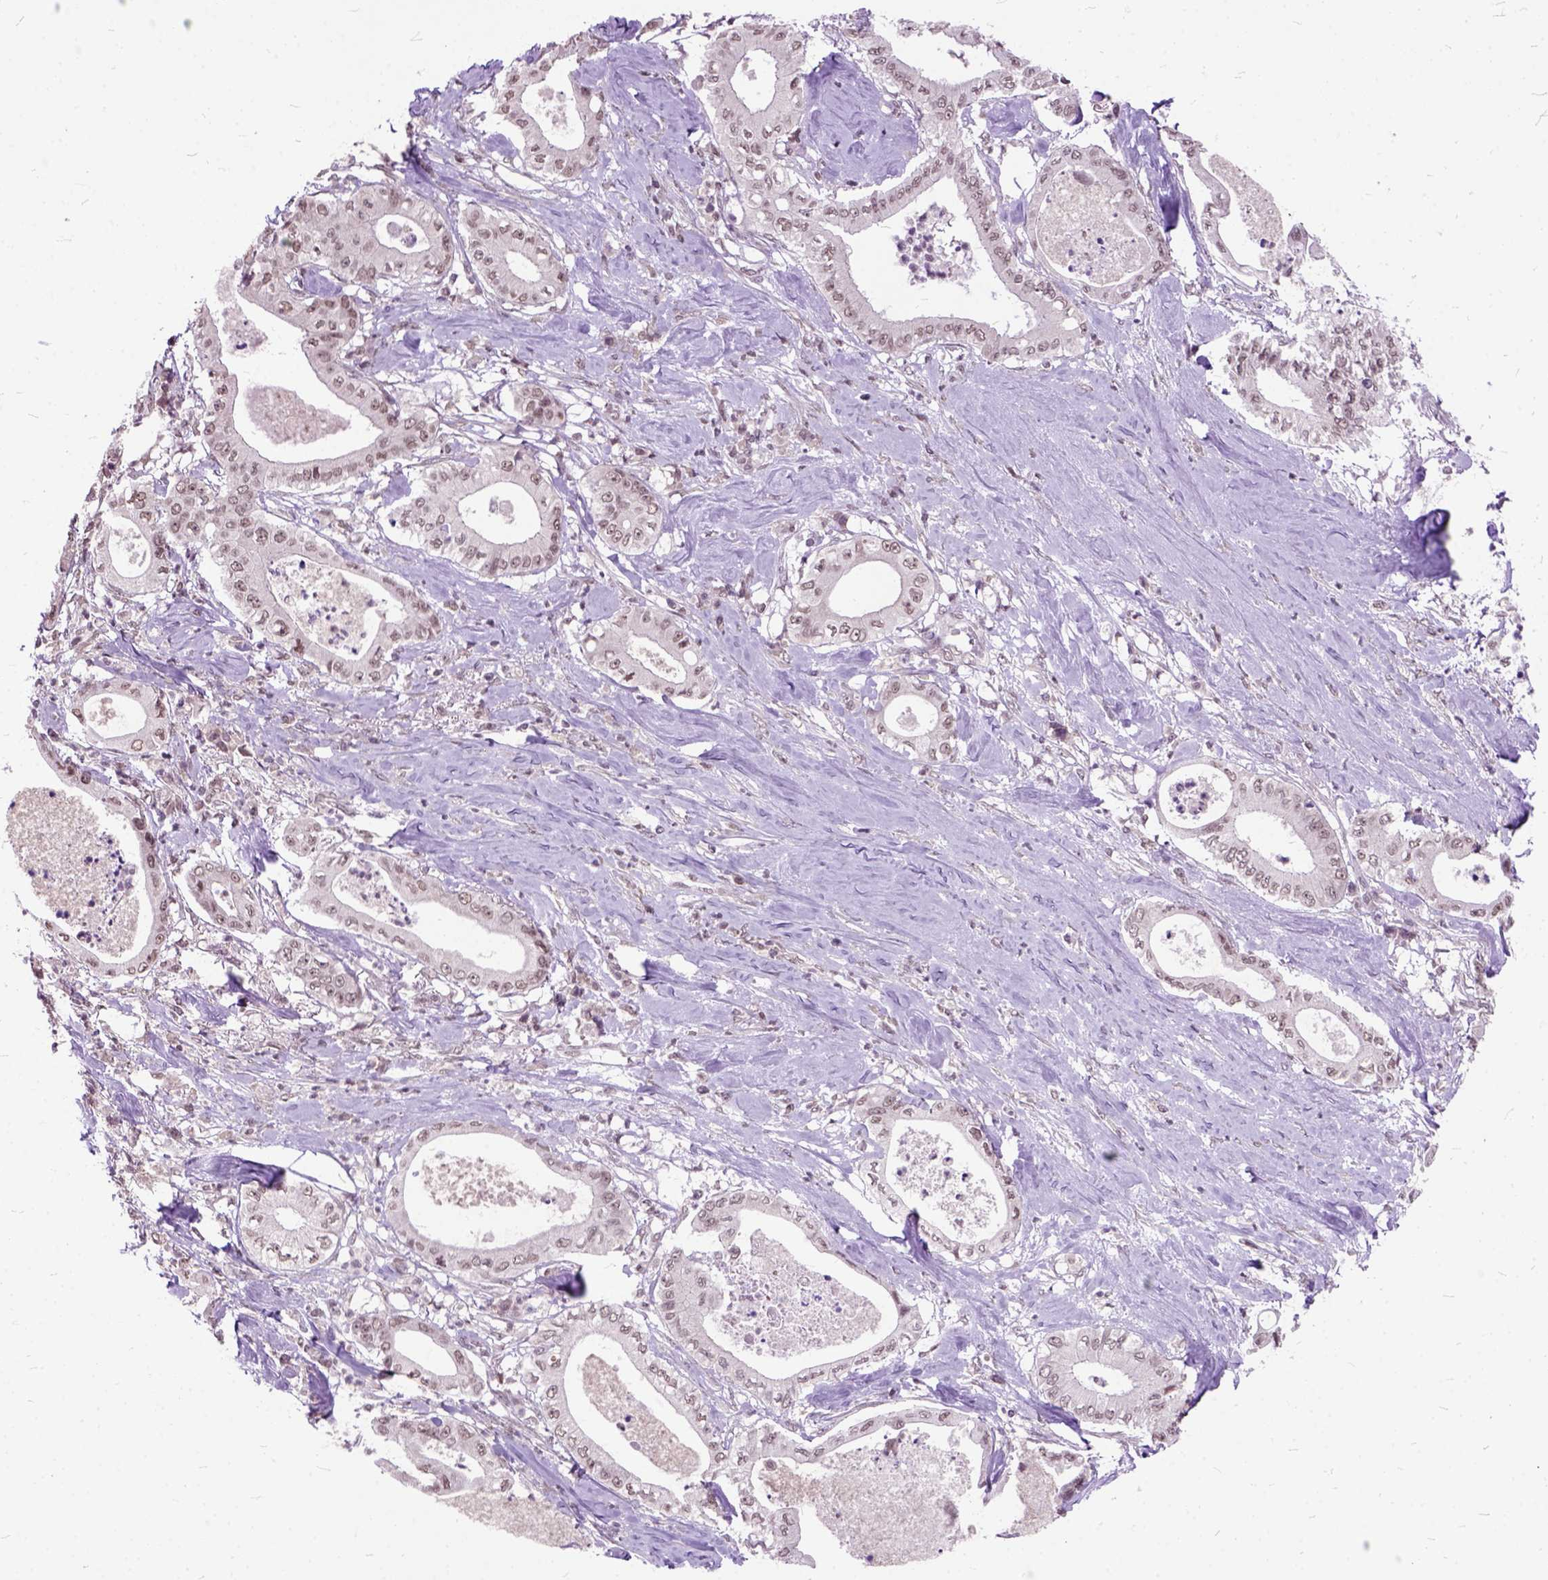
{"staining": {"intensity": "weak", "quantity": ">75%", "location": "nuclear"}, "tissue": "pancreatic cancer", "cell_type": "Tumor cells", "image_type": "cancer", "snomed": [{"axis": "morphology", "description": "Adenocarcinoma, NOS"}, {"axis": "topography", "description": "Pancreas"}], "caption": "The histopathology image exhibits a brown stain indicating the presence of a protein in the nuclear of tumor cells in pancreatic adenocarcinoma.", "gene": "ORC5", "patient": {"sex": "male", "age": 71}}